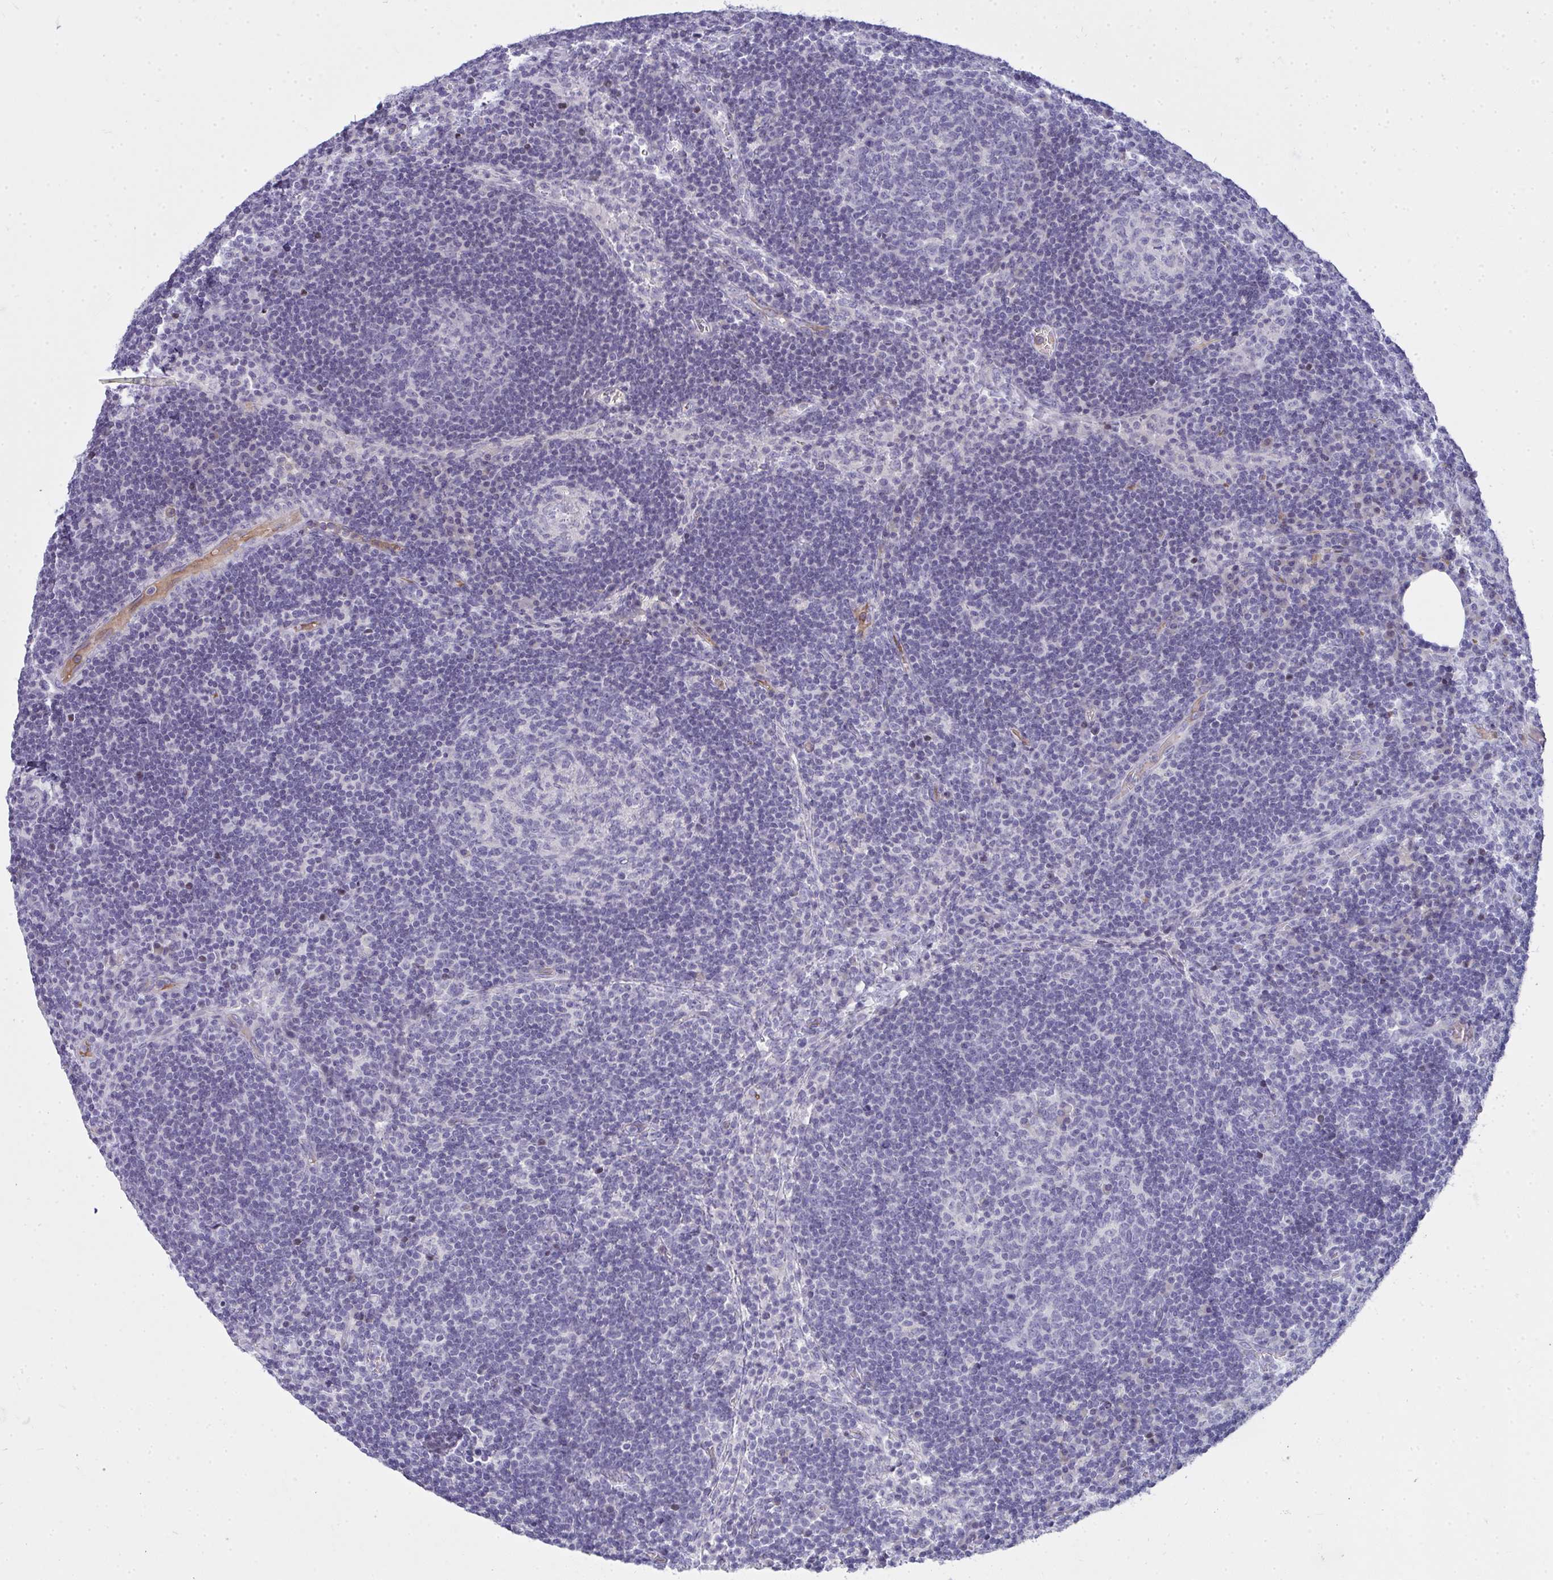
{"staining": {"intensity": "negative", "quantity": "none", "location": "none"}, "tissue": "lymph node", "cell_type": "Germinal center cells", "image_type": "normal", "snomed": [{"axis": "morphology", "description": "Normal tissue, NOS"}, {"axis": "topography", "description": "Lymph node"}], "caption": "A histopathology image of human lymph node is negative for staining in germinal center cells. Nuclei are stained in blue.", "gene": "ZNF182", "patient": {"sex": "male", "age": 67}}